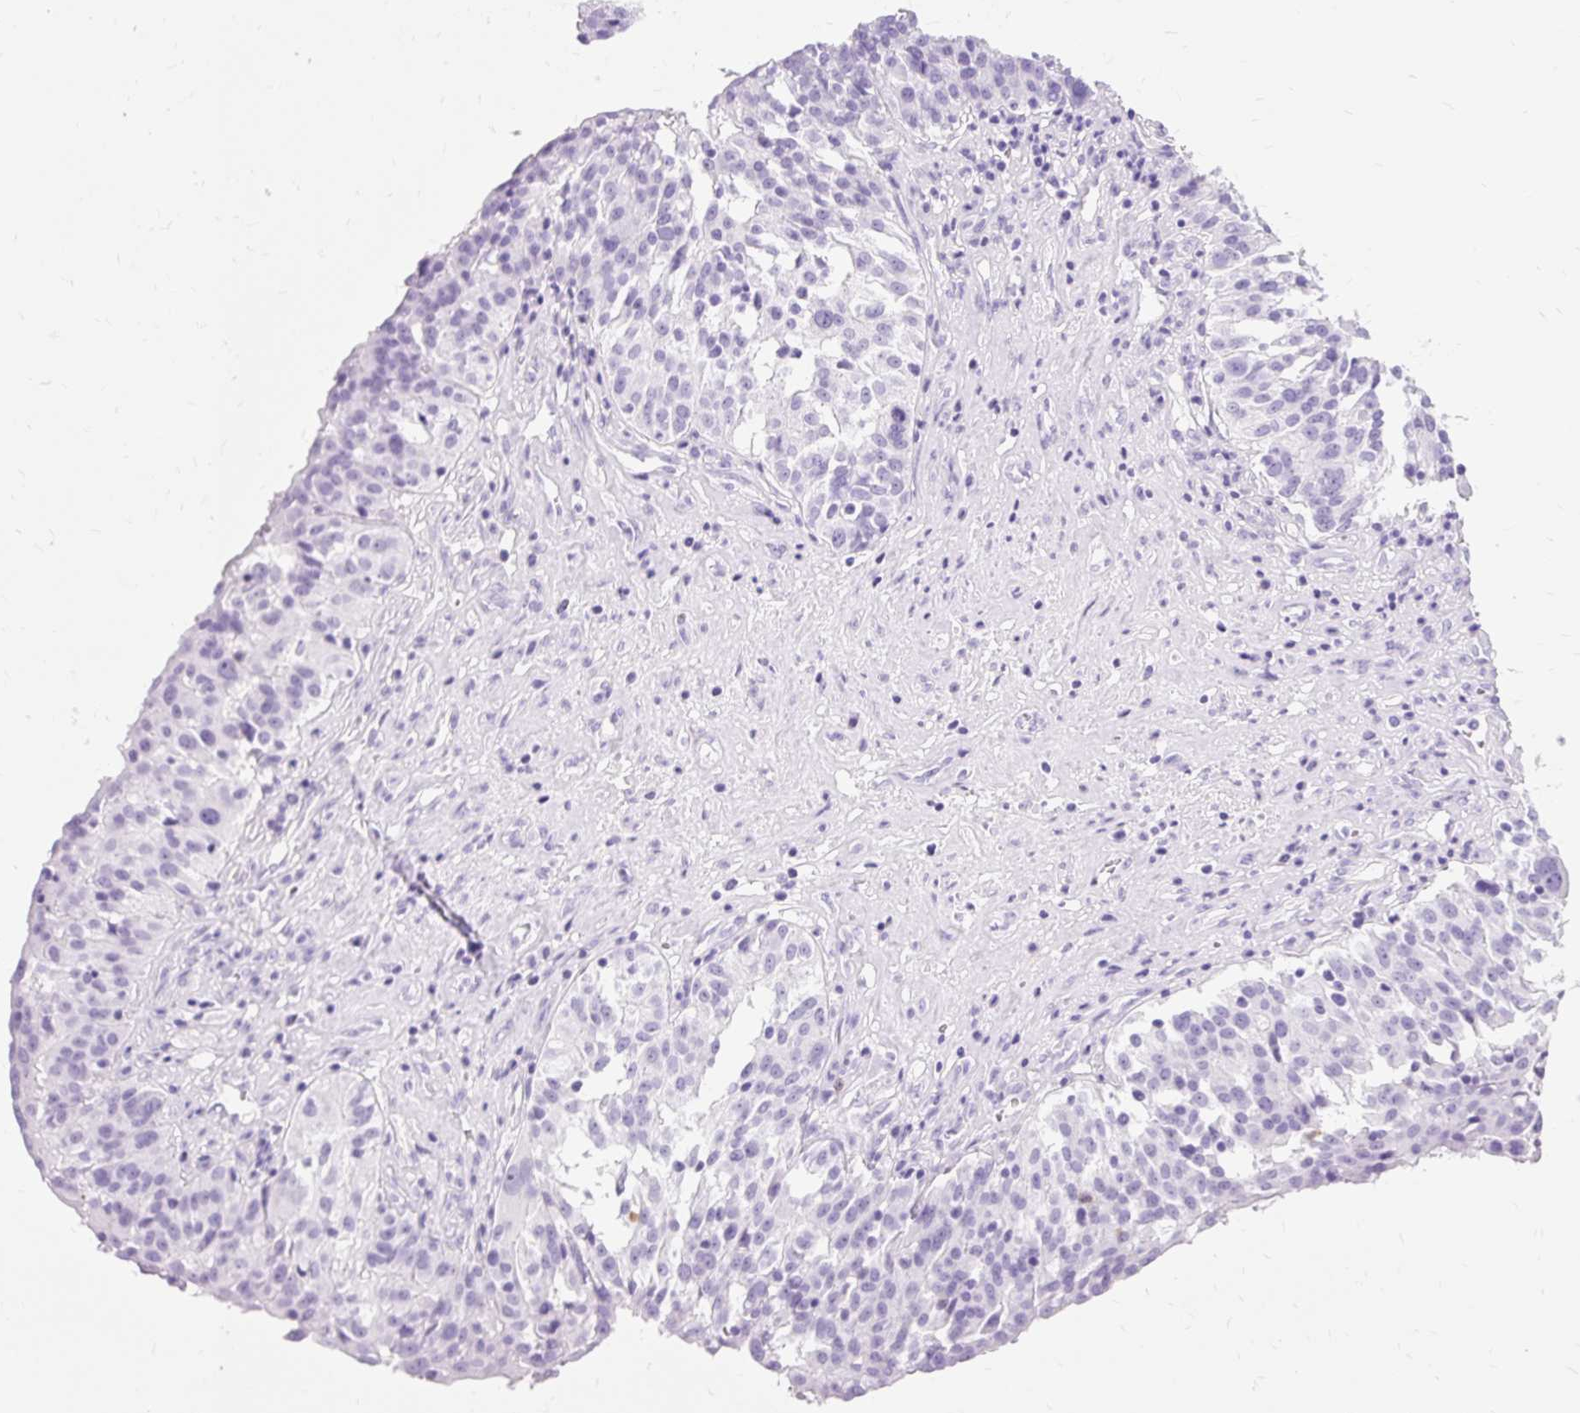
{"staining": {"intensity": "negative", "quantity": "none", "location": "none"}, "tissue": "ovarian cancer", "cell_type": "Tumor cells", "image_type": "cancer", "snomed": [{"axis": "morphology", "description": "Cystadenocarcinoma, serous, NOS"}, {"axis": "topography", "description": "Ovary"}], "caption": "Immunohistochemical staining of human ovarian cancer exhibits no significant positivity in tumor cells.", "gene": "PVALB", "patient": {"sex": "female", "age": 59}}